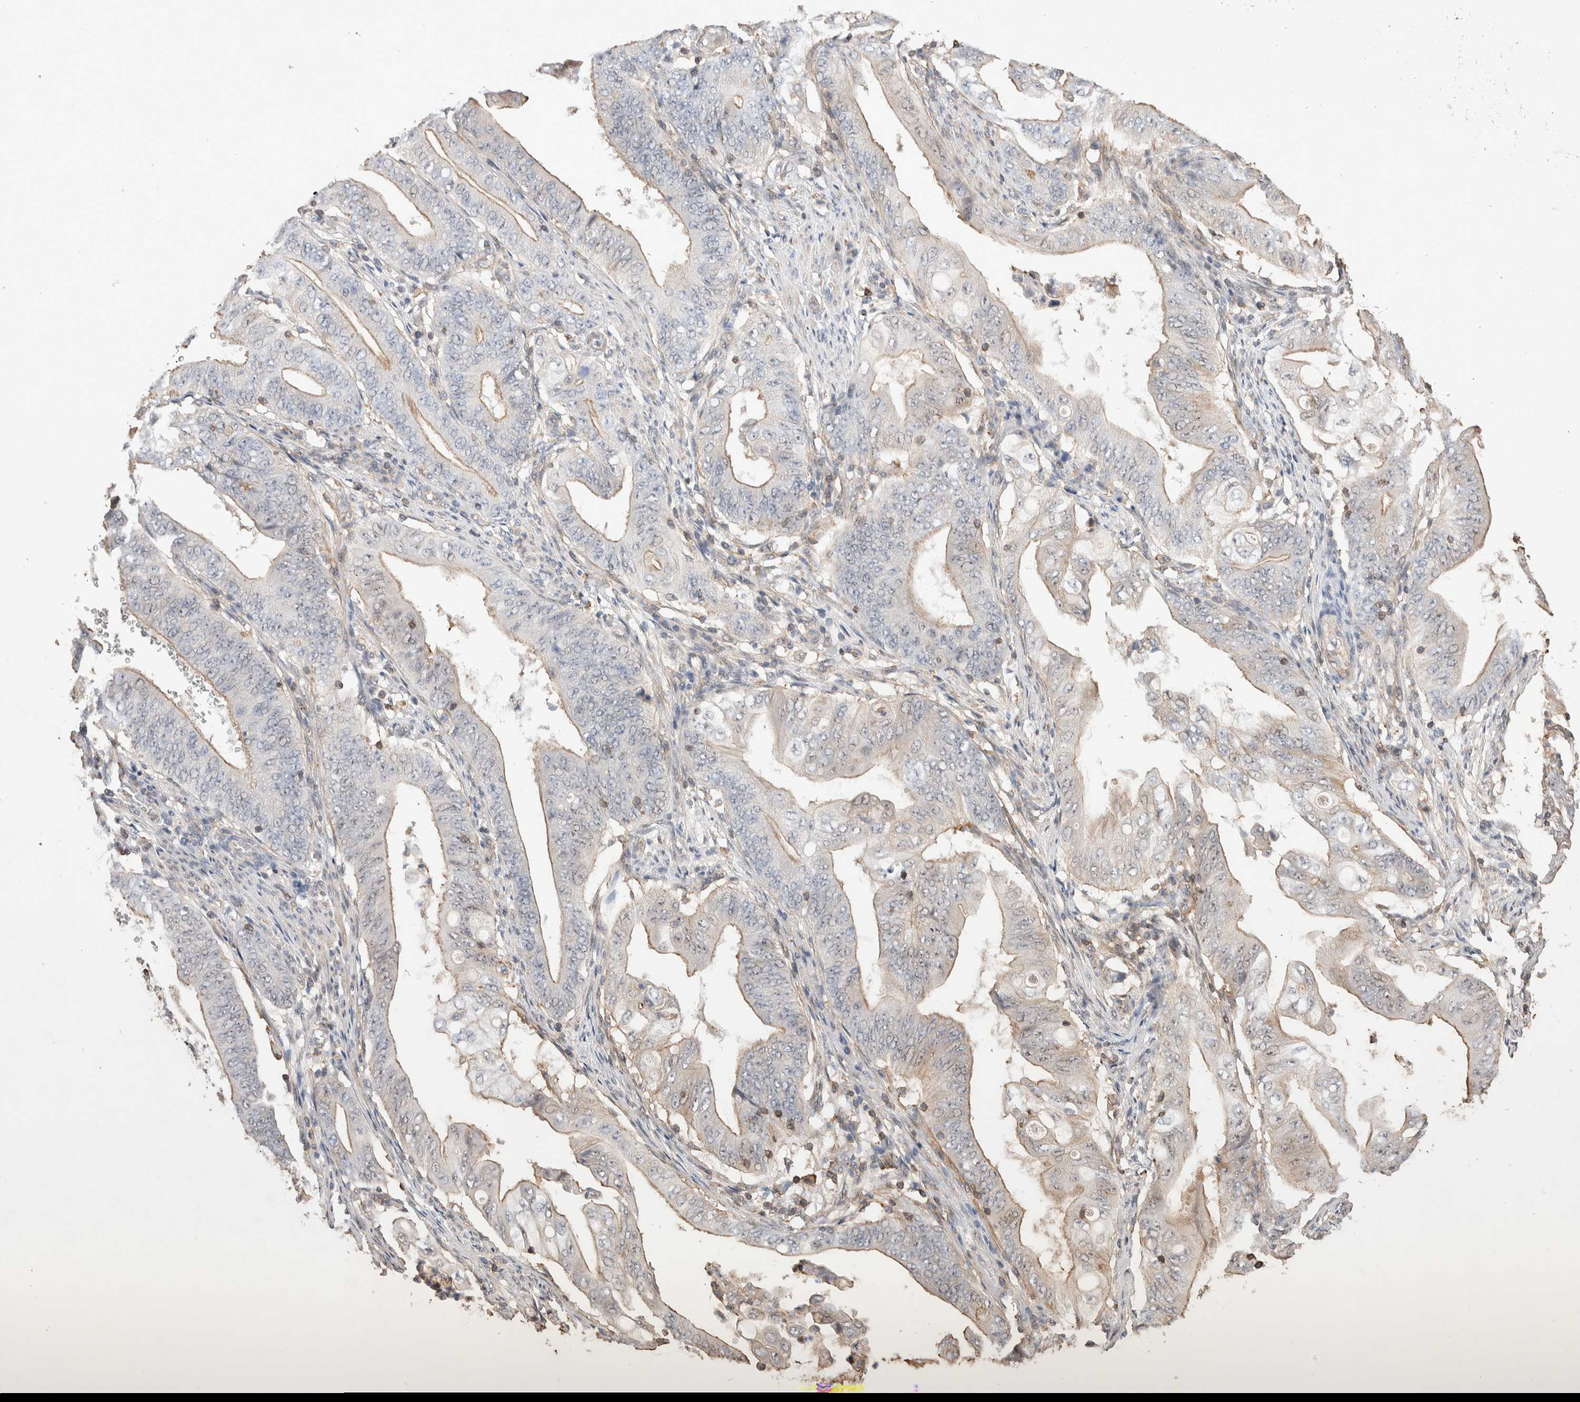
{"staining": {"intensity": "weak", "quantity": "25%-75%", "location": "cytoplasmic/membranous"}, "tissue": "stomach cancer", "cell_type": "Tumor cells", "image_type": "cancer", "snomed": [{"axis": "morphology", "description": "Adenocarcinoma, NOS"}, {"axis": "topography", "description": "Stomach"}], "caption": "This histopathology image exhibits adenocarcinoma (stomach) stained with immunohistochemistry (IHC) to label a protein in brown. The cytoplasmic/membranous of tumor cells show weak positivity for the protein. Nuclei are counter-stained blue.", "gene": "ZNF704", "patient": {"sex": "female", "age": 73}}